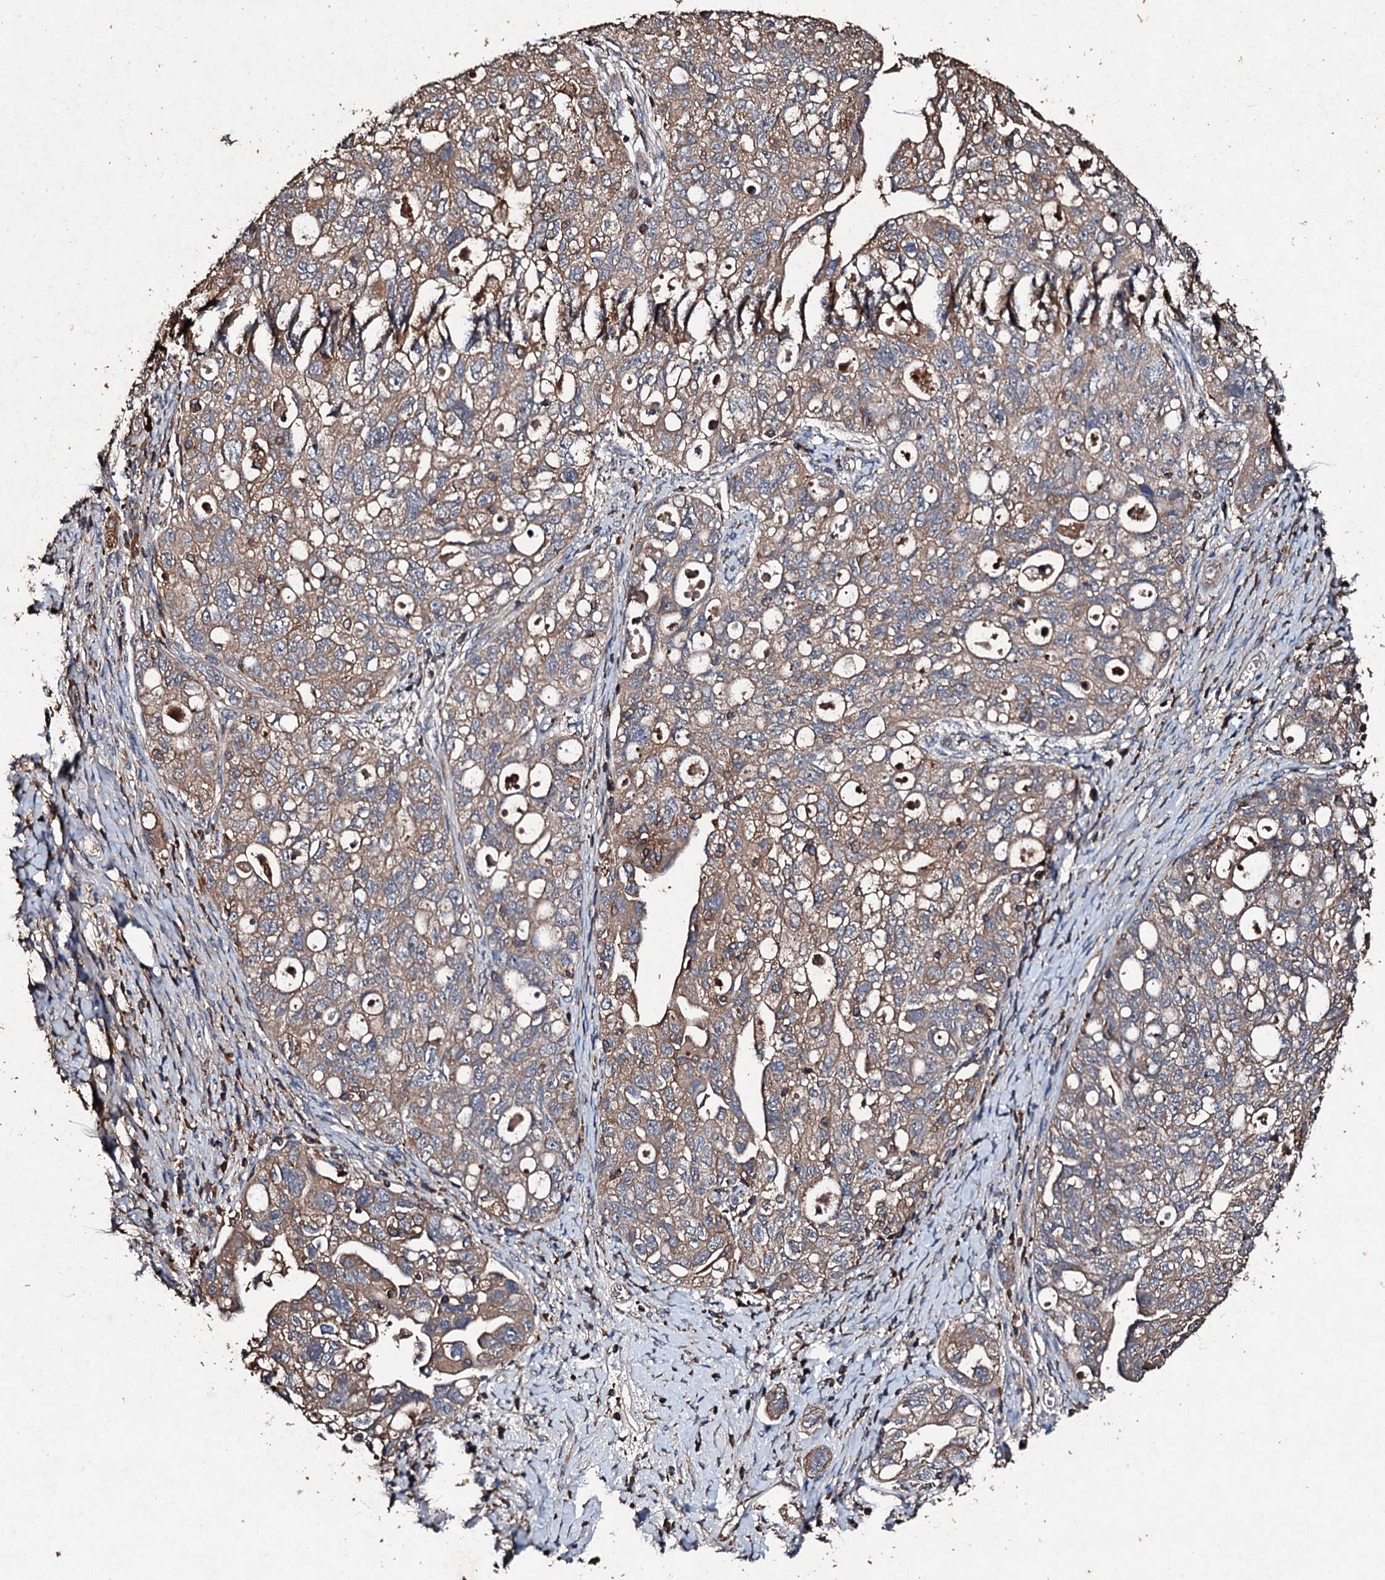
{"staining": {"intensity": "moderate", "quantity": ">75%", "location": "cytoplasmic/membranous"}, "tissue": "ovarian cancer", "cell_type": "Tumor cells", "image_type": "cancer", "snomed": [{"axis": "morphology", "description": "Carcinoma, NOS"}, {"axis": "morphology", "description": "Cystadenocarcinoma, serous, NOS"}, {"axis": "topography", "description": "Ovary"}], "caption": "This is a micrograph of immunohistochemistry (IHC) staining of ovarian cancer, which shows moderate staining in the cytoplasmic/membranous of tumor cells.", "gene": "KERA", "patient": {"sex": "female", "age": 69}}